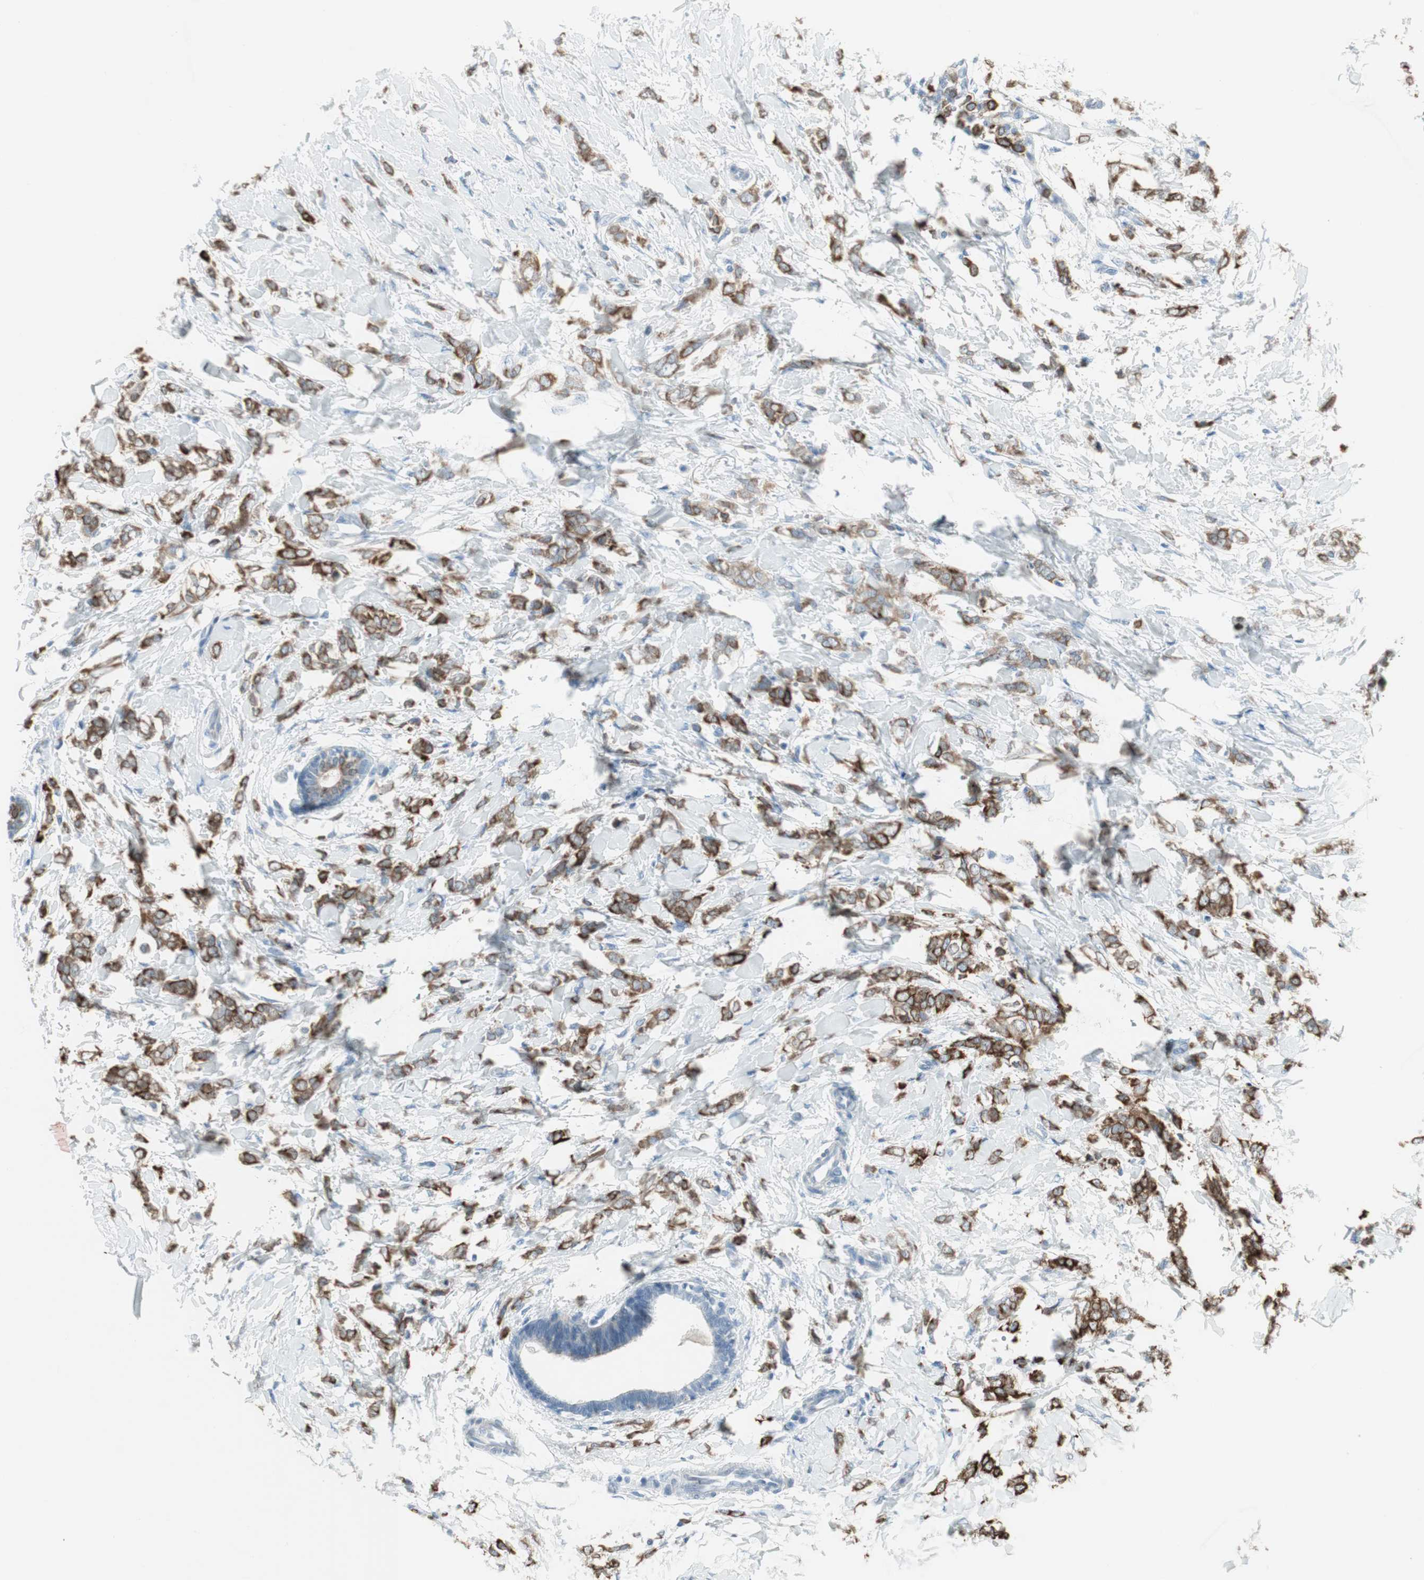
{"staining": {"intensity": "strong", "quantity": ">75%", "location": "cytoplasmic/membranous"}, "tissue": "breast cancer", "cell_type": "Tumor cells", "image_type": "cancer", "snomed": [{"axis": "morphology", "description": "Lobular carcinoma, in situ"}, {"axis": "morphology", "description": "Lobular carcinoma"}, {"axis": "topography", "description": "Breast"}], "caption": "High-magnification brightfield microscopy of breast cancer stained with DAB (3,3'-diaminobenzidine) (brown) and counterstained with hematoxylin (blue). tumor cells exhibit strong cytoplasmic/membranous expression is appreciated in approximately>75% of cells. The staining was performed using DAB (3,3'-diaminobenzidine) to visualize the protein expression in brown, while the nuclei were stained in blue with hematoxylin (Magnification: 20x).", "gene": "AGR2", "patient": {"sex": "female", "age": 41}}